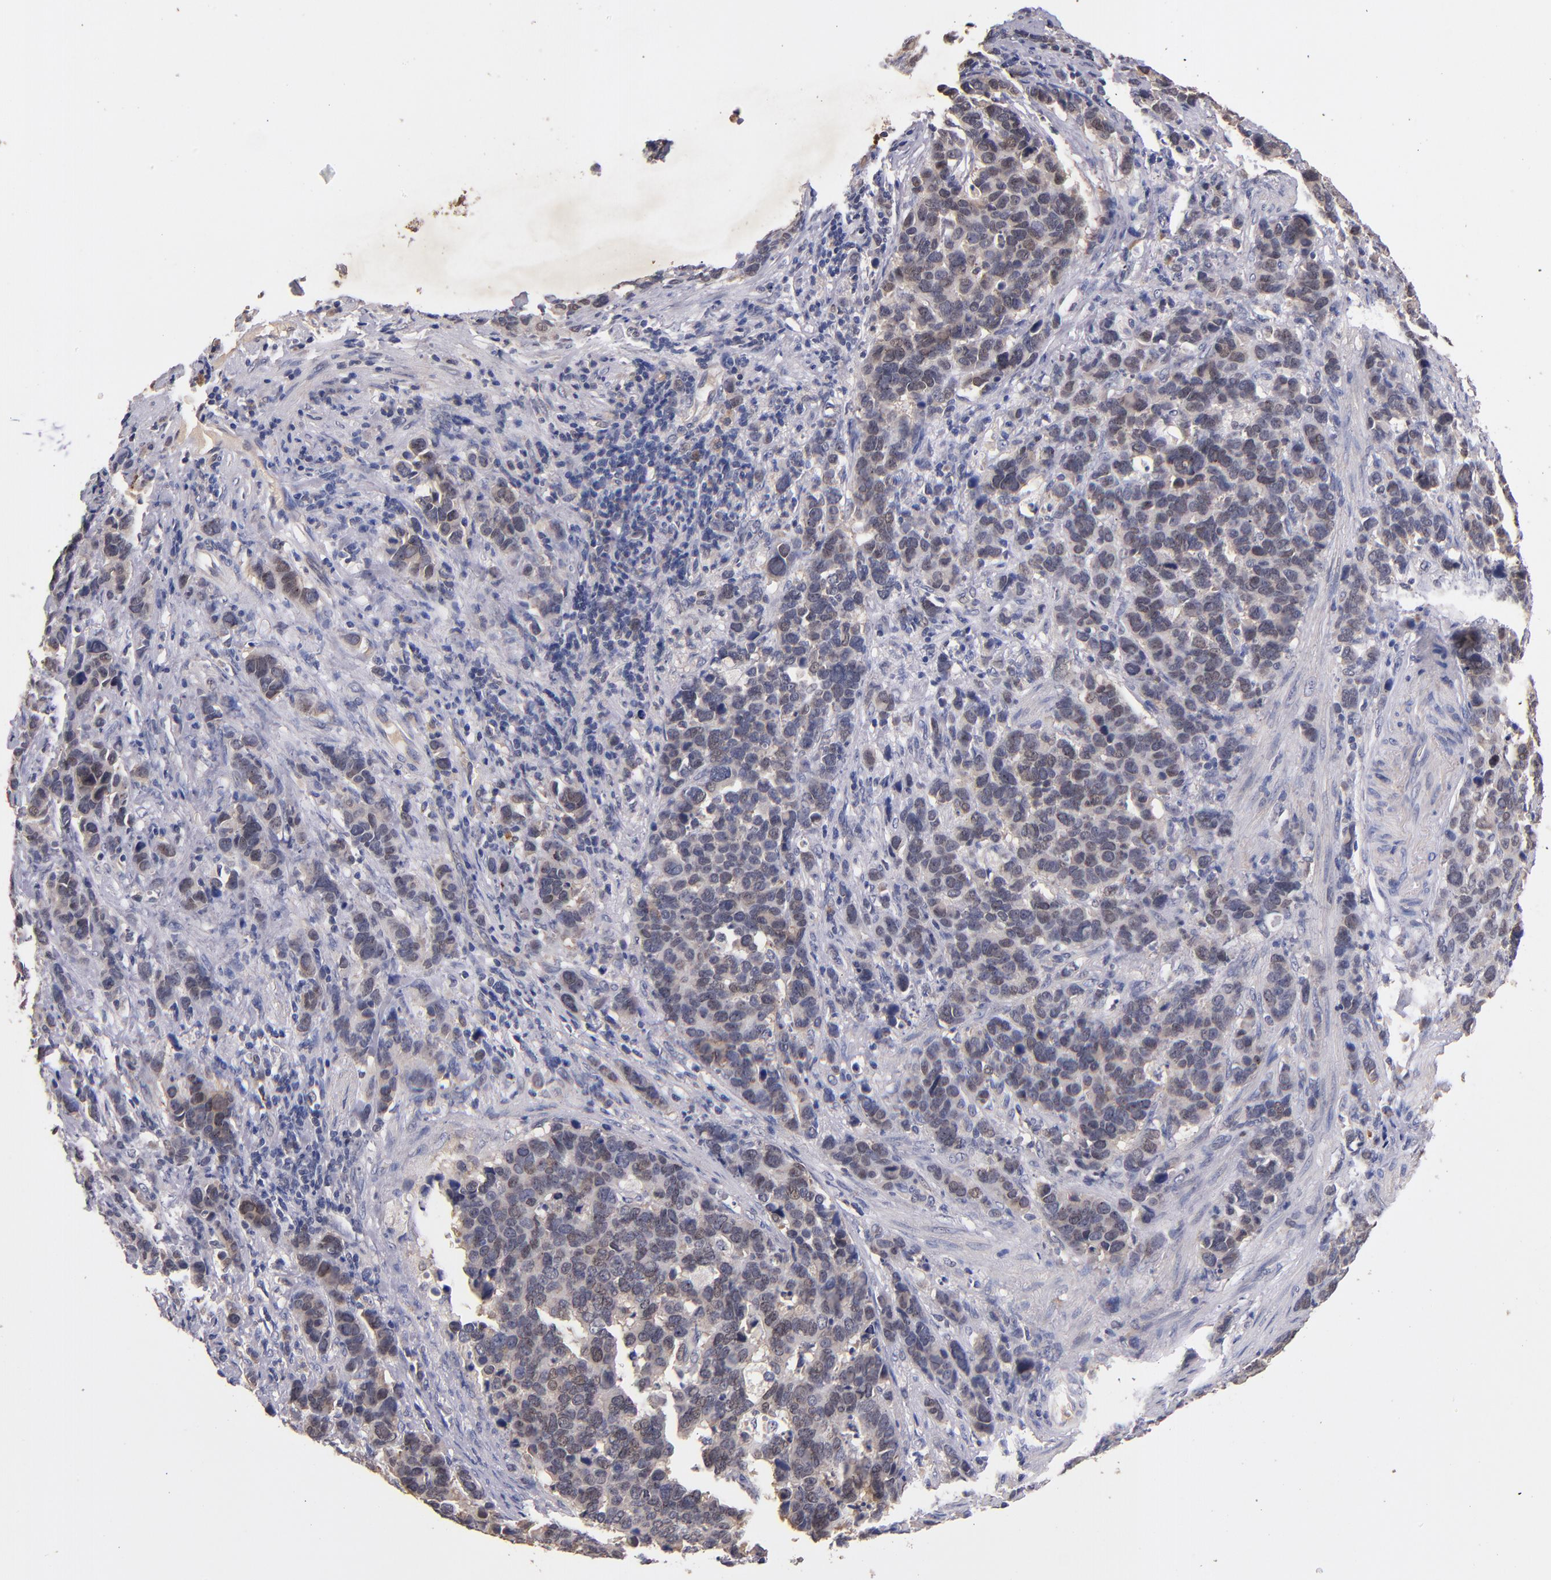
{"staining": {"intensity": "weak", "quantity": "<25%", "location": "cytoplasmic/membranous"}, "tissue": "stomach cancer", "cell_type": "Tumor cells", "image_type": "cancer", "snomed": [{"axis": "morphology", "description": "Adenocarcinoma, NOS"}, {"axis": "topography", "description": "Stomach, upper"}], "caption": "A micrograph of human stomach cancer is negative for staining in tumor cells. Nuclei are stained in blue.", "gene": "TTLL12", "patient": {"sex": "male", "age": 71}}